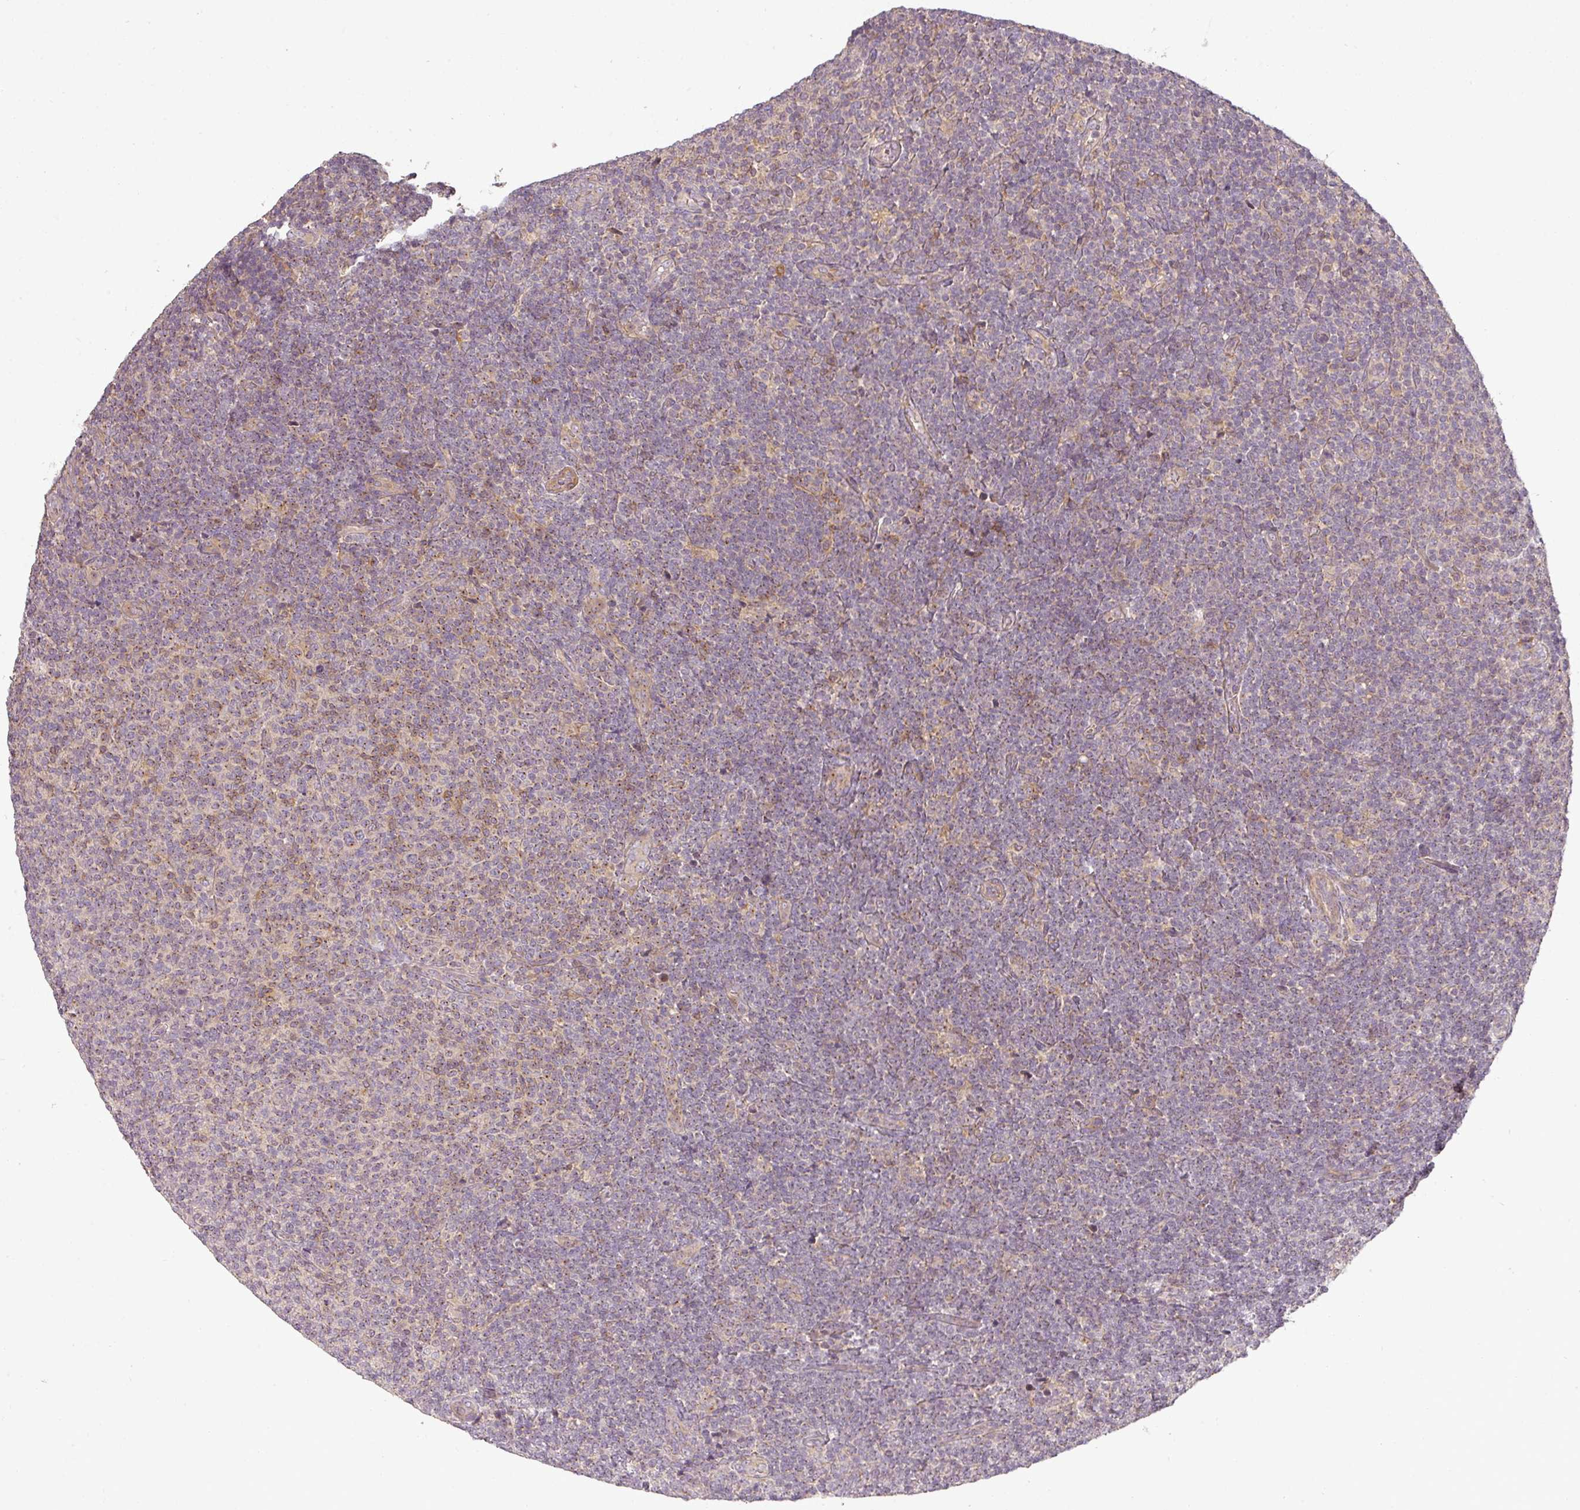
{"staining": {"intensity": "weak", "quantity": "<25%", "location": "cytoplasmic/membranous"}, "tissue": "lymphoma", "cell_type": "Tumor cells", "image_type": "cancer", "snomed": [{"axis": "morphology", "description": "Malignant lymphoma, non-Hodgkin's type, Low grade"}, {"axis": "topography", "description": "Lymph node"}], "caption": "There is no significant staining in tumor cells of malignant lymphoma, non-Hodgkin's type (low-grade).", "gene": "NIN", "patient": {"sex": "male", "age": 66}}